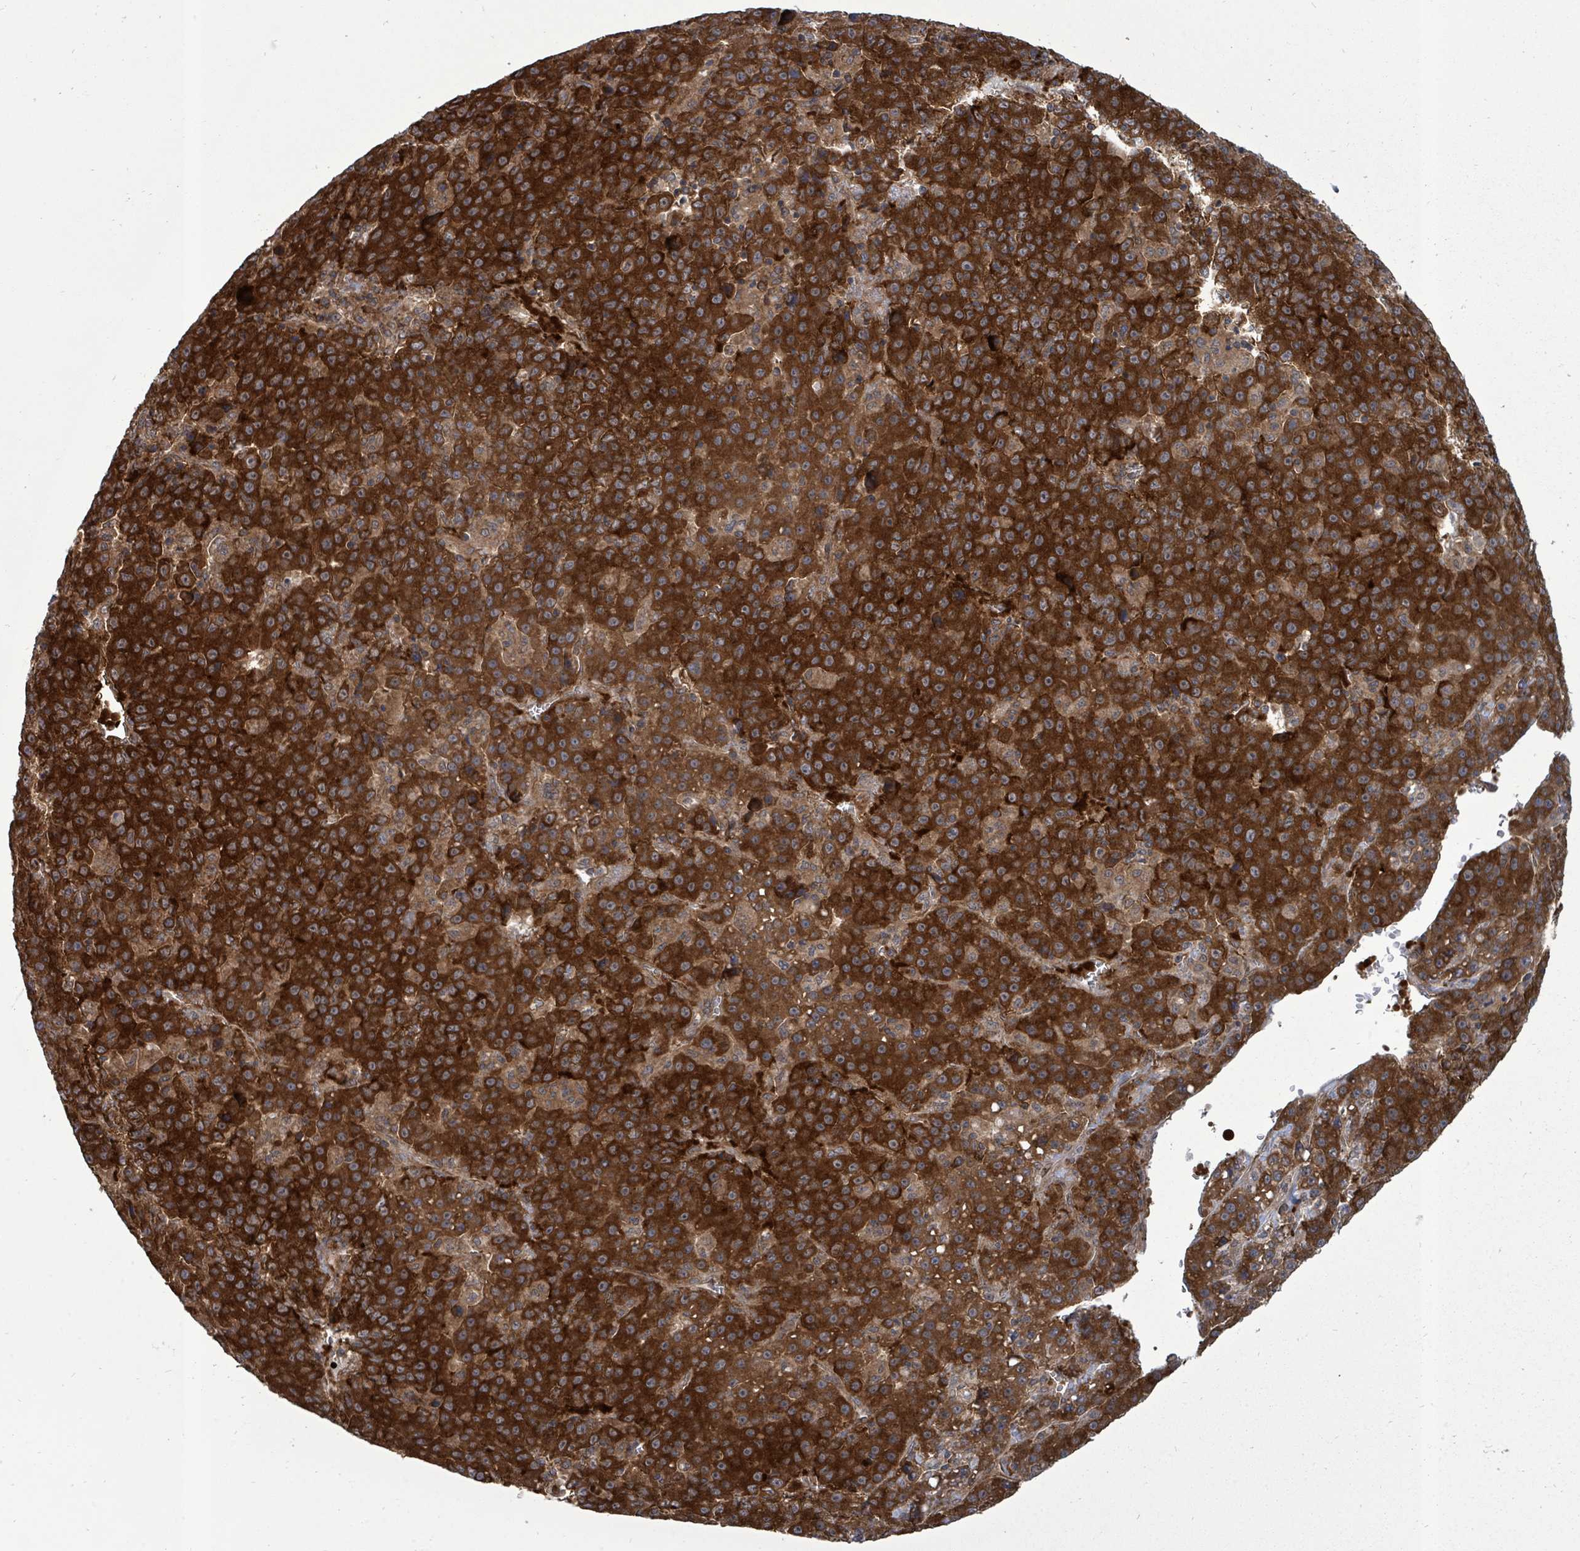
{"staining": {"intensity": "strong", "quantity": ">75%", "location": "cytoplasmic/membranous"}, "tissue": "liver cancer", "cell_type": "Tumor cells", "image_type": "cancer", "snomed": [{"axis": "morphology", "description": "Carcinoma, Hepatocellular, NOS"}, {"axis": "topography", "description": "Liver"}], "caption": "IHC micrograph of neoplastic tissue: human liver hepatocellular carcinoma stained using IHC displays high levels of strong protein expression localized specifically in the cytoplasmic/membranous of tumor cells, appearing as a cytoplasmic/membranous brown color.", "gene": "EIF3C", "patient": {"sex": "female", "age": 53}}